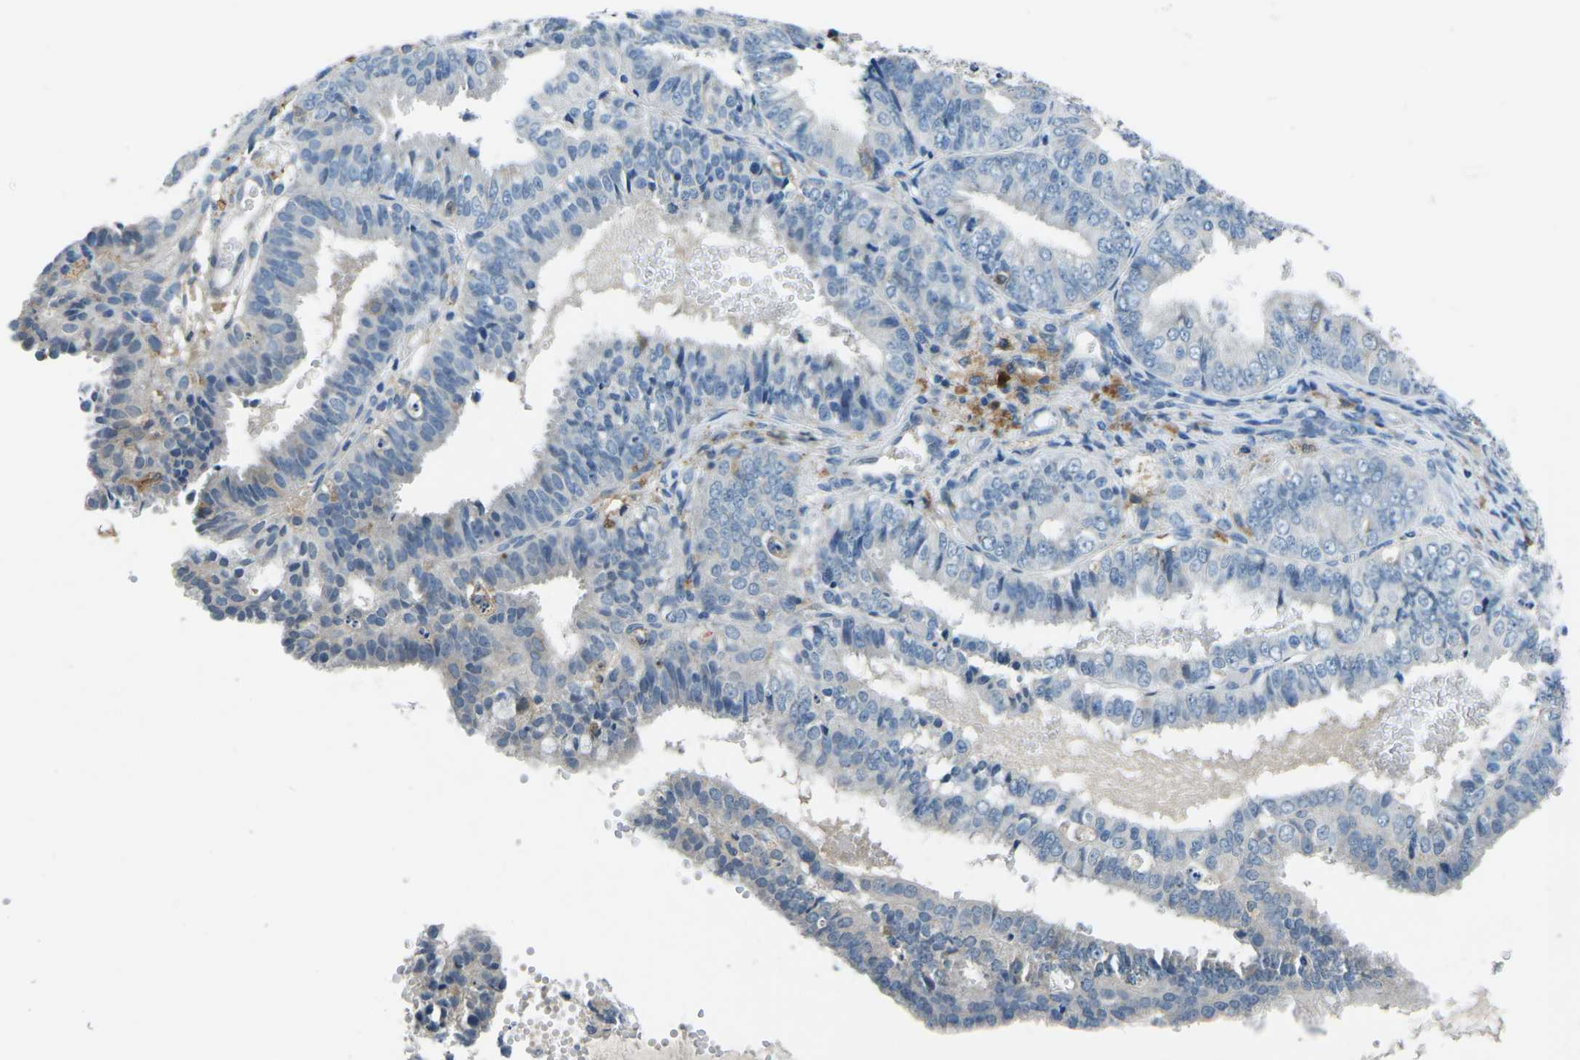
{"staining": {"intensity": "negative", "quantity": "none", "location": "none"}, "tissue": "endometrial cancer", "cell_type": "Tumor cells", "image_type": "cancer", "snomed": [{"axis": "morphology", "description": "Adenocarcinoma, NOS"}, {"axis": "topography", "description": "Endometrium"}], "caption": "High power microscopy image of an immunohistochemistry histopathology image of endometrial cancer (adenocarcinoma), revealing no significant expression in tumor cells.", "gene": "CD1D", "patient": {"sex": "female", "age": 63}}